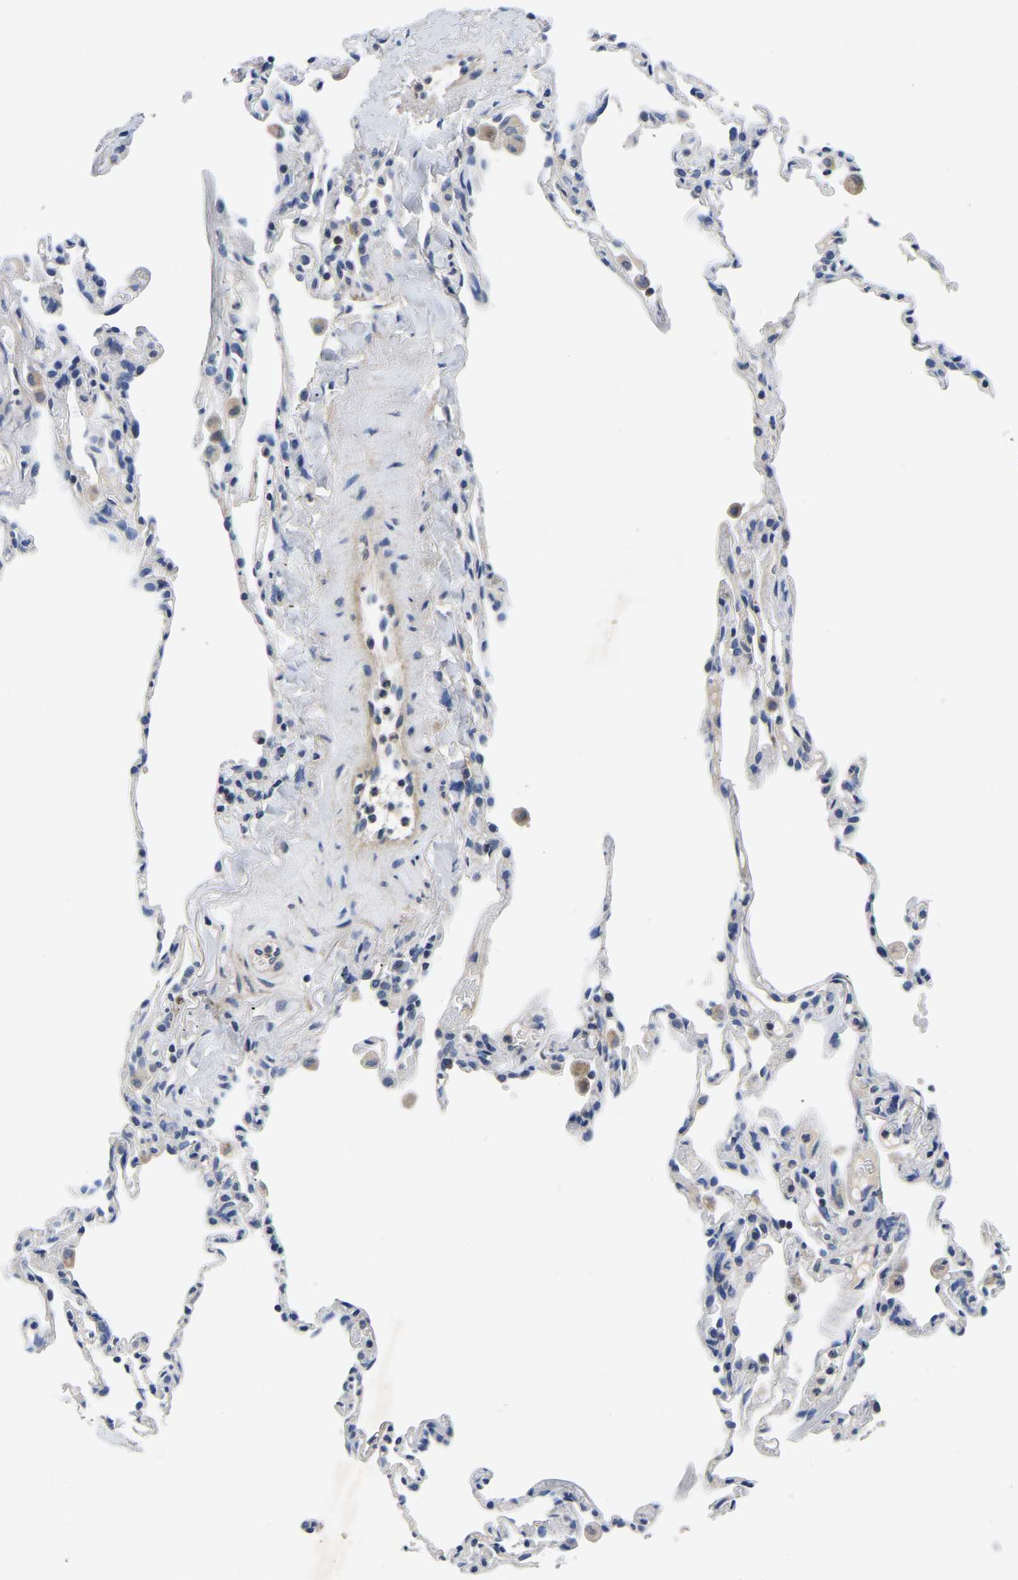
{"staining": {"intensity": "negative", "quantity": "none", "location": "none"}, "tissue": "lung", "cell_type": "Alveolar cells", "image_type": "normal", "snomed": [{"axis": "morphology", "description": "Normal tissue, NOS"}, {"axis": "topography", "description": "Lung"}], "caption": "Immunohistochemistry (IHC) image of unremarkable lung: lung stained with DAB reveals no significant protein positivity in alveolar cells. (Stains: DAB immunohistochemistry (IHC) with hematoxylin counter stain, Microscopy: brightfield microscopy at high magnification).", "gene": "FGD5", "patient": {"sex": "male", "age": 59}}